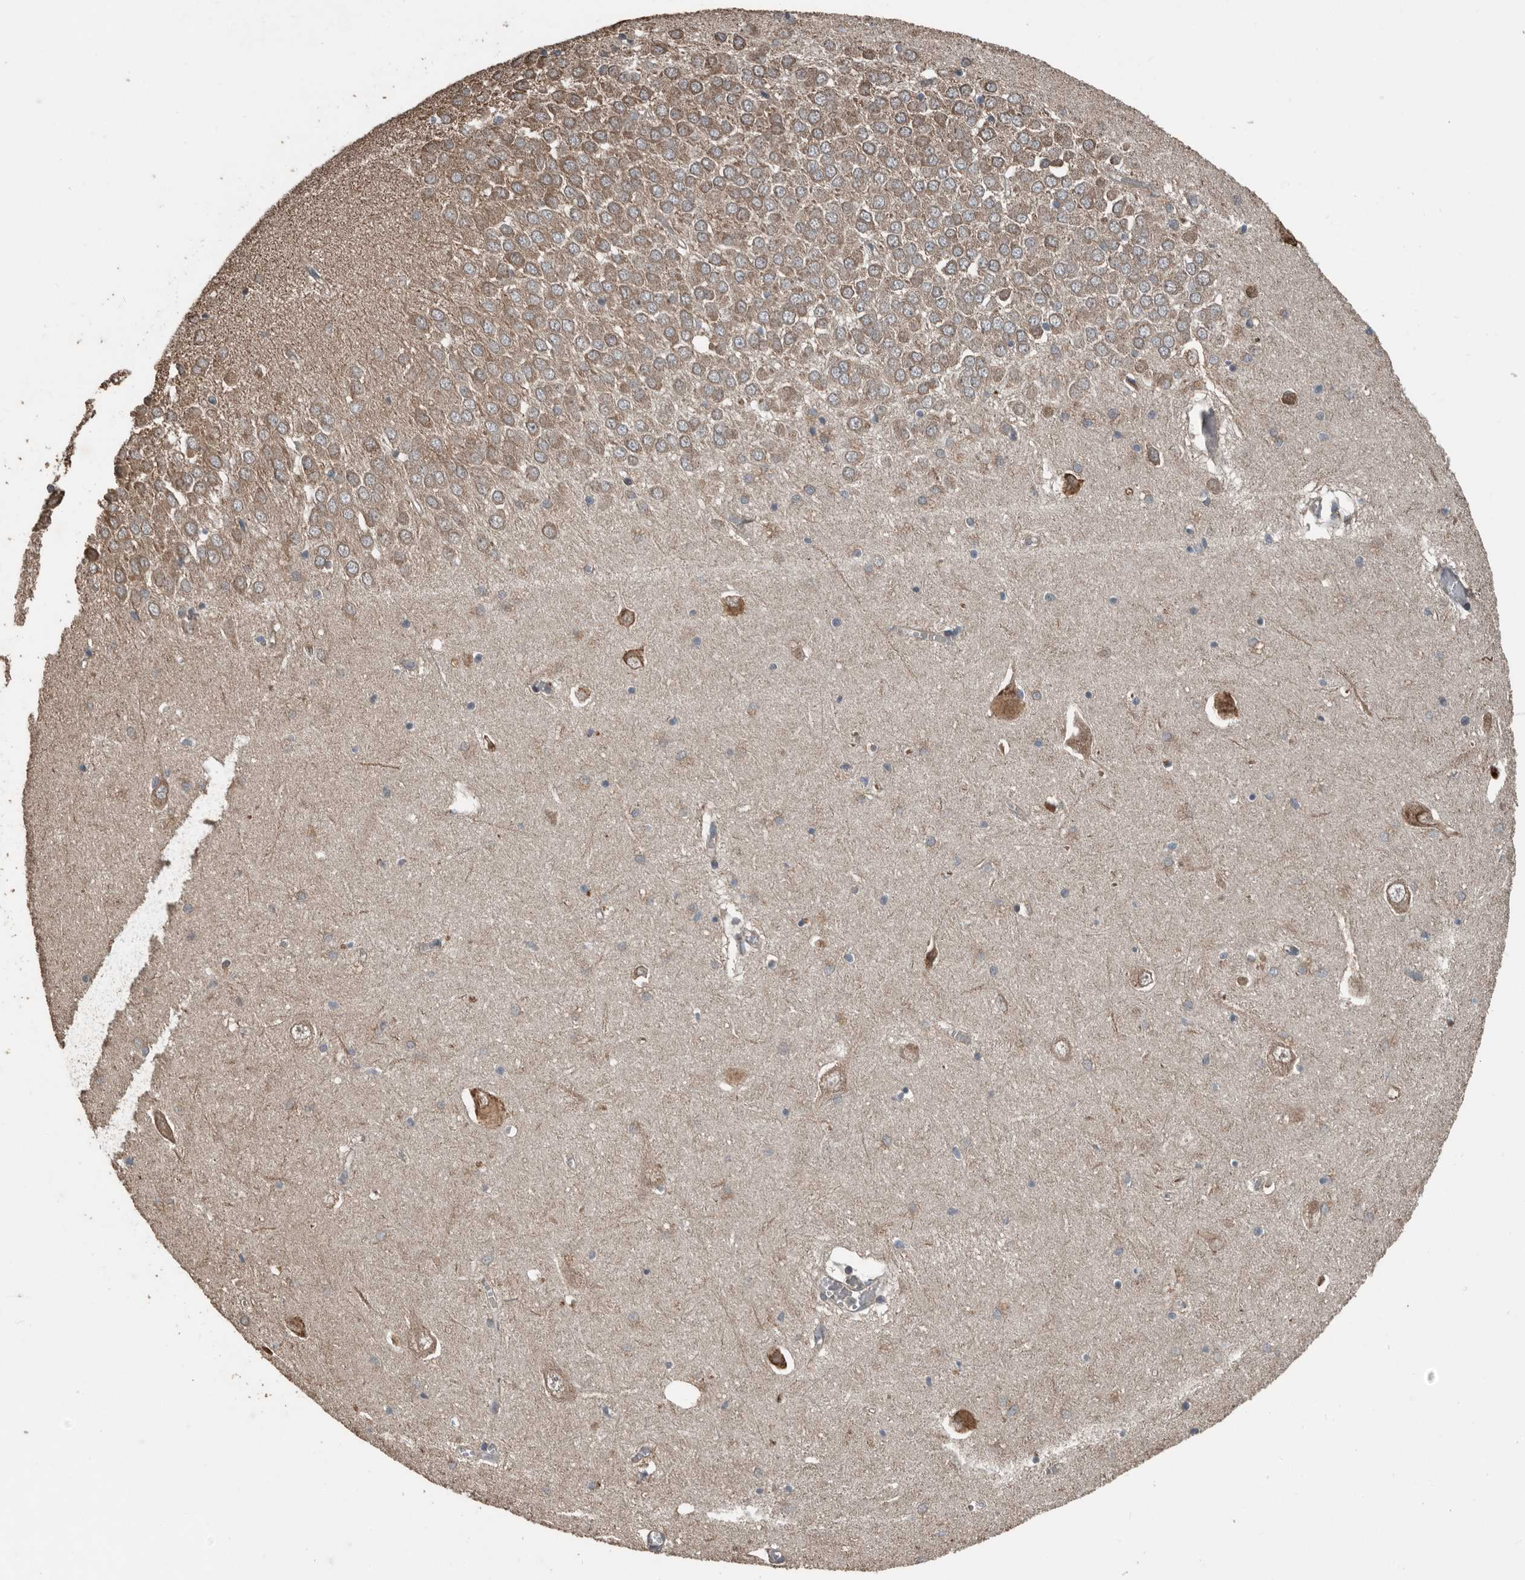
{"staining": {"intensity": "moderate", "quantity": "<25%", "location": "cytoplasmic/membranous"}, "tissue": "hippocampus", "cell_type": "Glial cells", "image_type": "normal", "snomed": [{"axis": "morphology", "description": "Normal tissue, NOS"}, {"axis": "topography", "description": "Hippocampus"}], "caption": "Human hippocampus stained with a brown dye exhibits moderate cytoplasmic/membranous positive positivity in about <25% of glial cells.", "gene": "RNF207", "patient": {"sex": "male", "age": 70}}